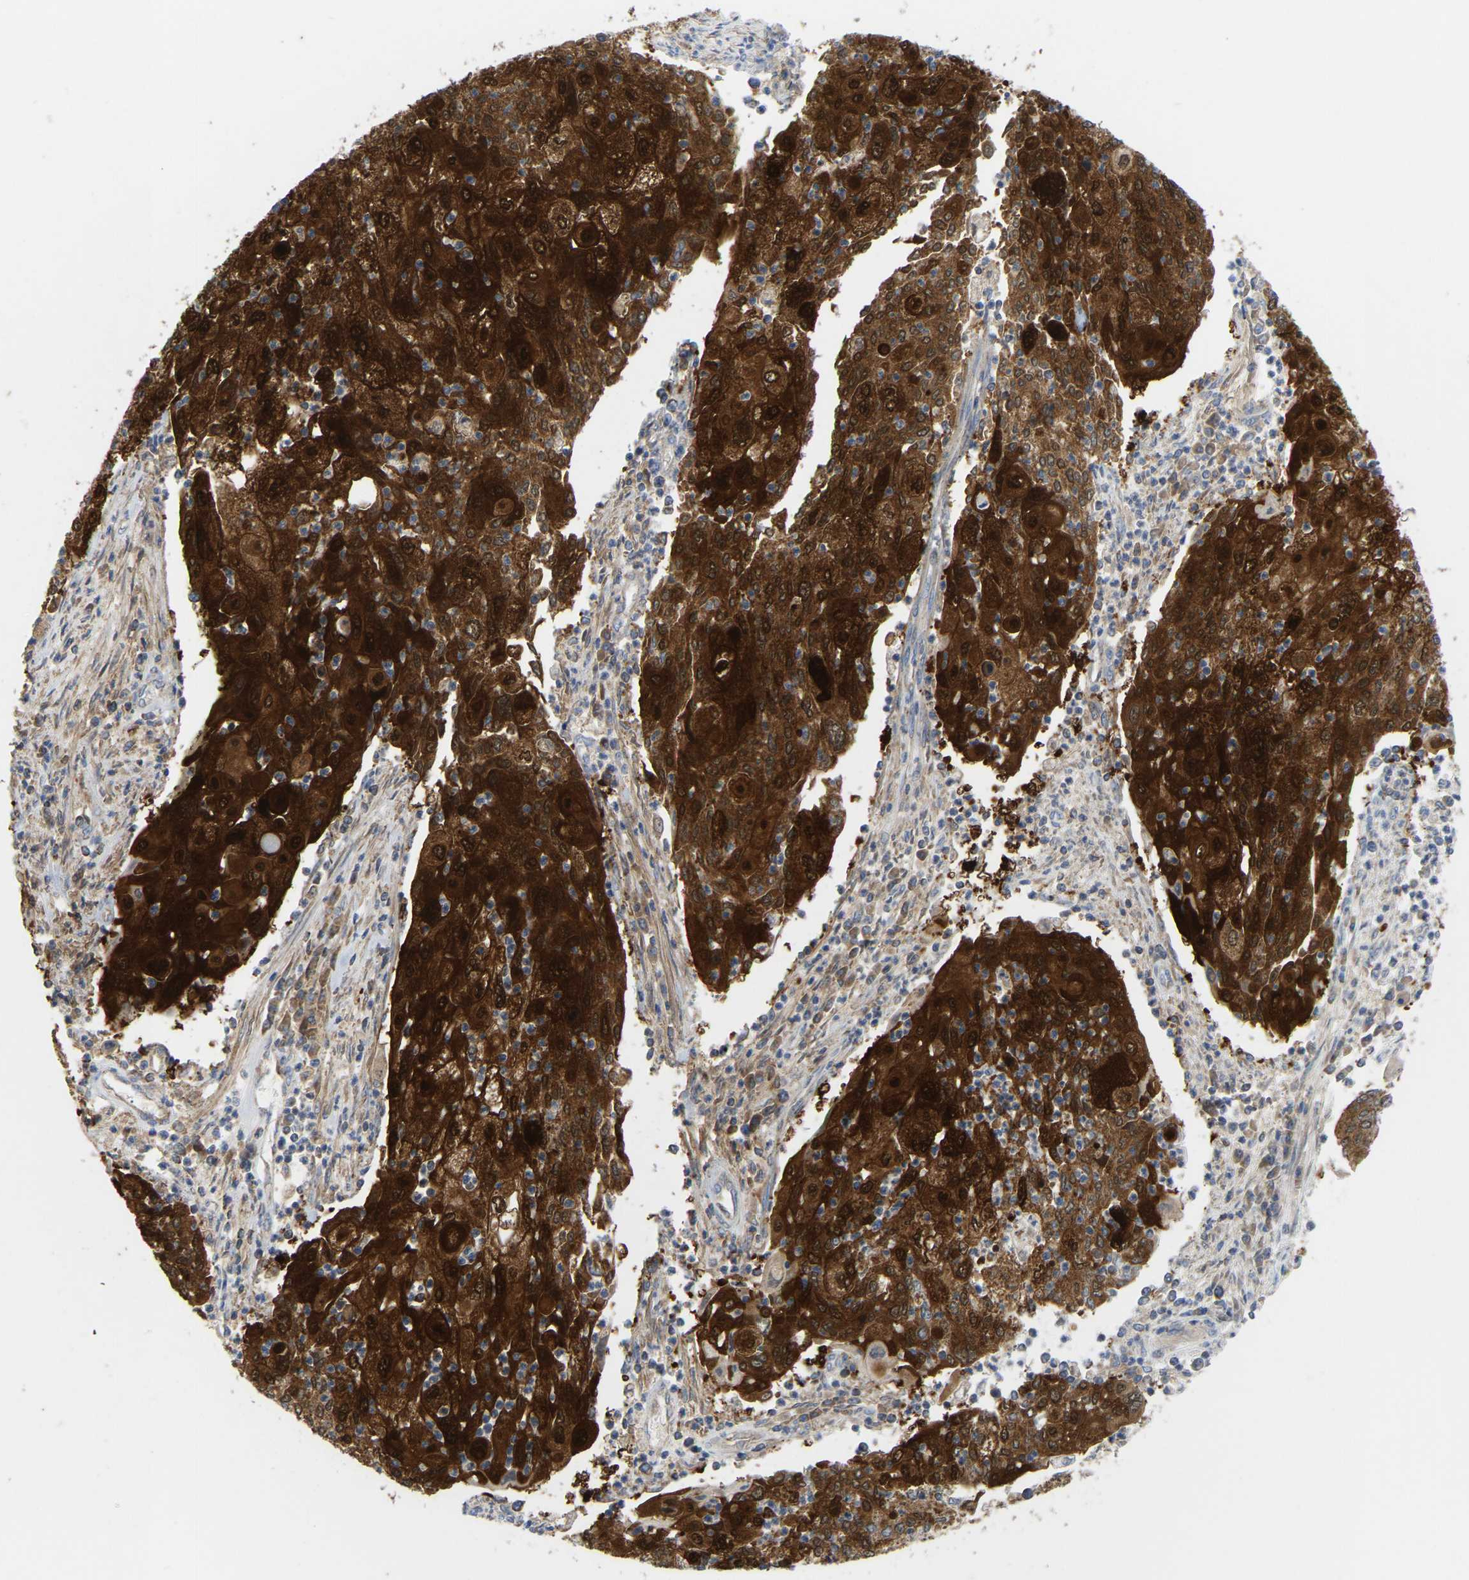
{"staining": {"intensity": "strong", "quantity": ">75%", "location": "cytoplasmic/membranous"}, "tissue": "cervical cancer", "cell_type": "Tumor cells", "image_type": "cancer", "snomed": [{"axis": "morphology", "description": "Squamous cell carcinoma, NOS"}, {"axis": "topography", "description": "Cervix"}], "caption": "Cervical squamous cell carcinoma was stained to show a protein in brown. There is high levels of strong cytoplasmic/membranous staining in approximately >75% of tumor cells. The protein is stained brown, and the nuclei are stained in blue (DAB (3,3'-diaminobenzidine) IHC with brightfield microscopy, high magnification).", "gene": "SERPINB5", "patient": {"sex": "female", "age": 40}}